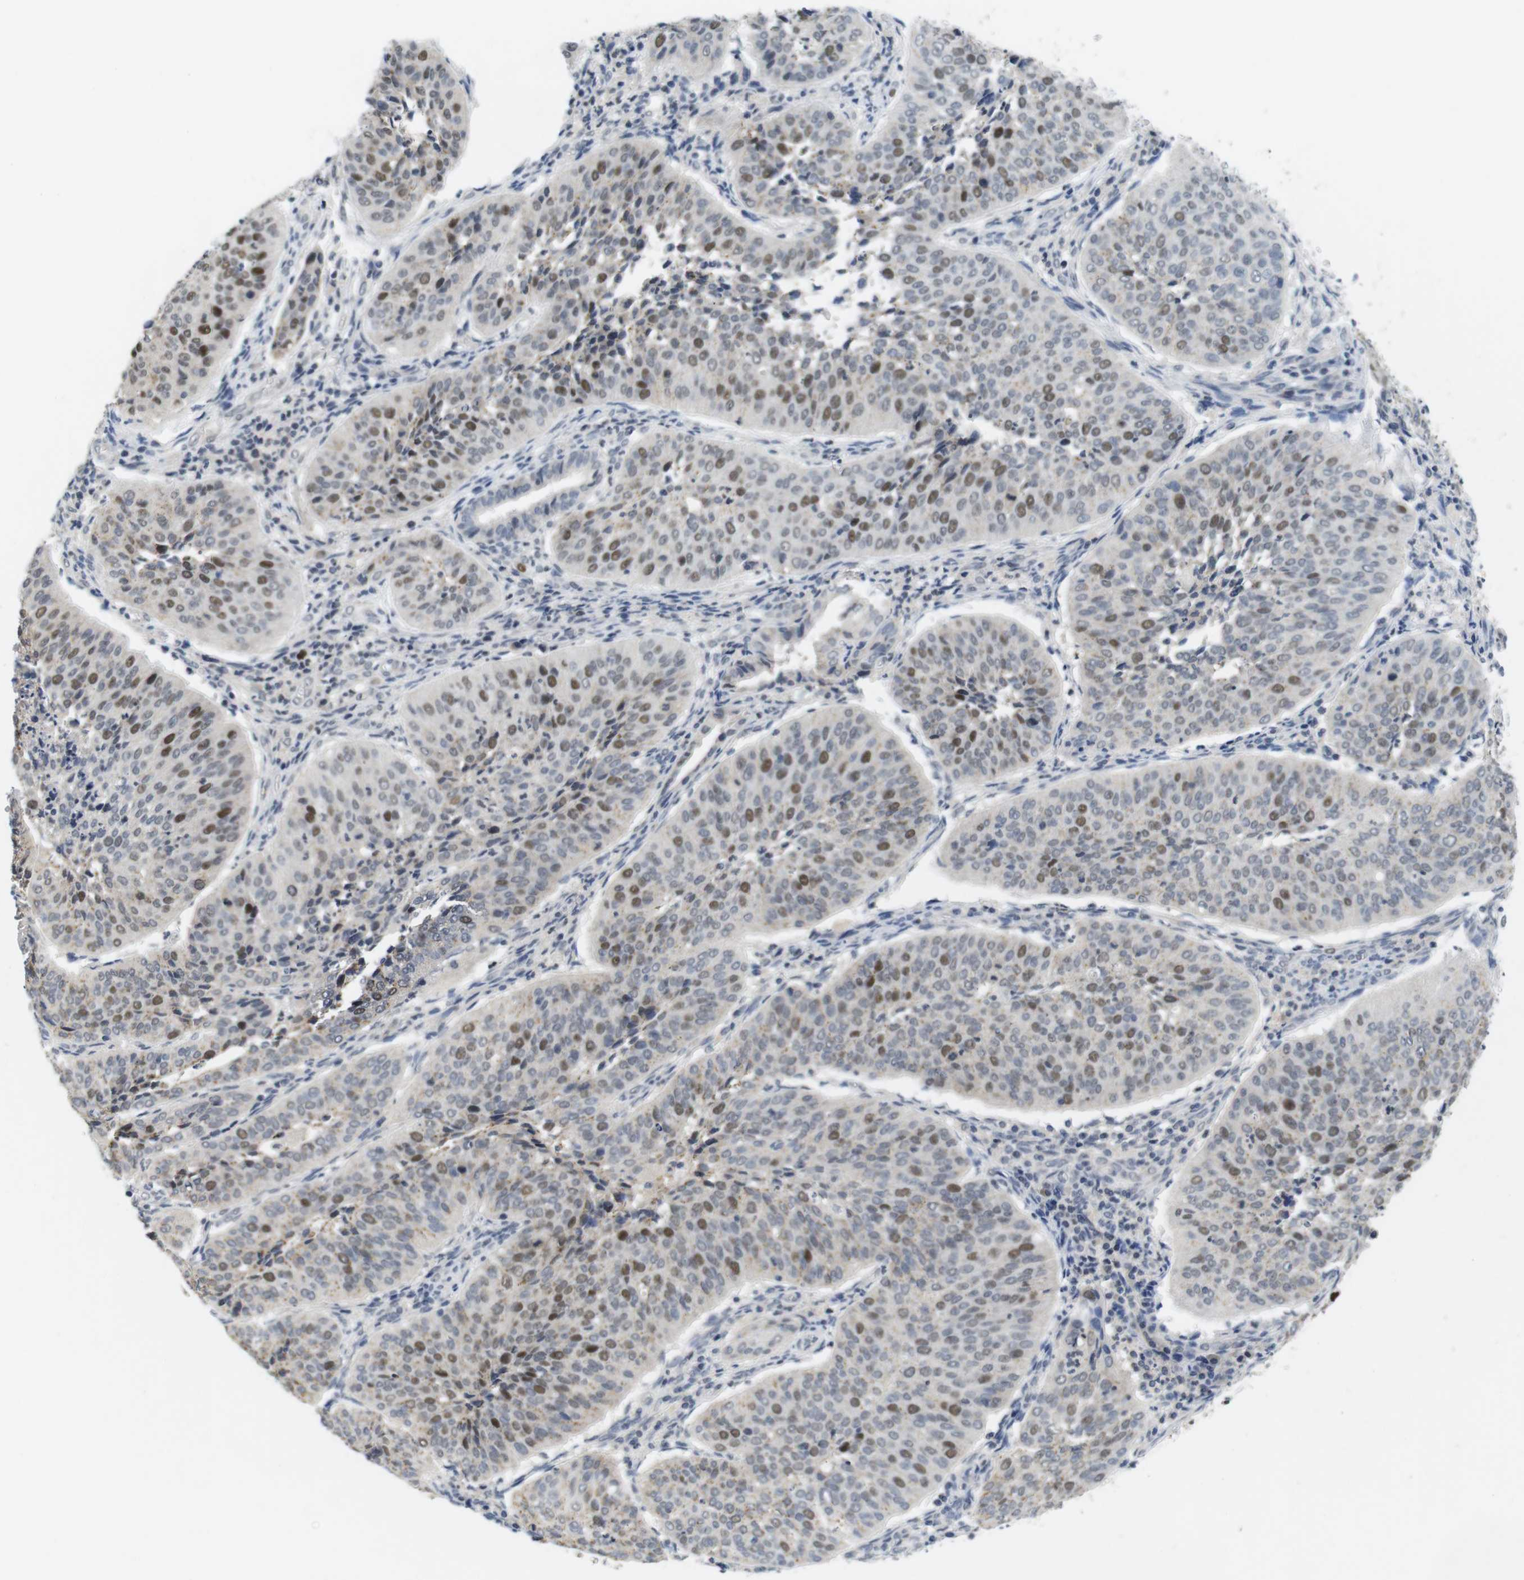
{"staining": {"intensity": "moderate", "quantity": "25%-75%", "location": "nuclear"}, "tissue": "cervical cancer", "cell_type": "Tumor cells", "image_type": "cancer", "snomed": [{"axis": "morphology", "description": "Normal tissue, NOS"}, {"axis": "morphology", "description": "Squamous cell carcinoma, NOS"}, {"axis": "topography", "description": "Cervix"}], "caption": "Immunohistochemistry (IHC) histopathology image of squamous cell carcinoma (cervical) stained for a protein (brown), which reveals medium levels of moderate nuclear expression in about 25%-75% of tumor cells.", "gene": "SKP2", "patient": {"sex": "female", "age": 39}}